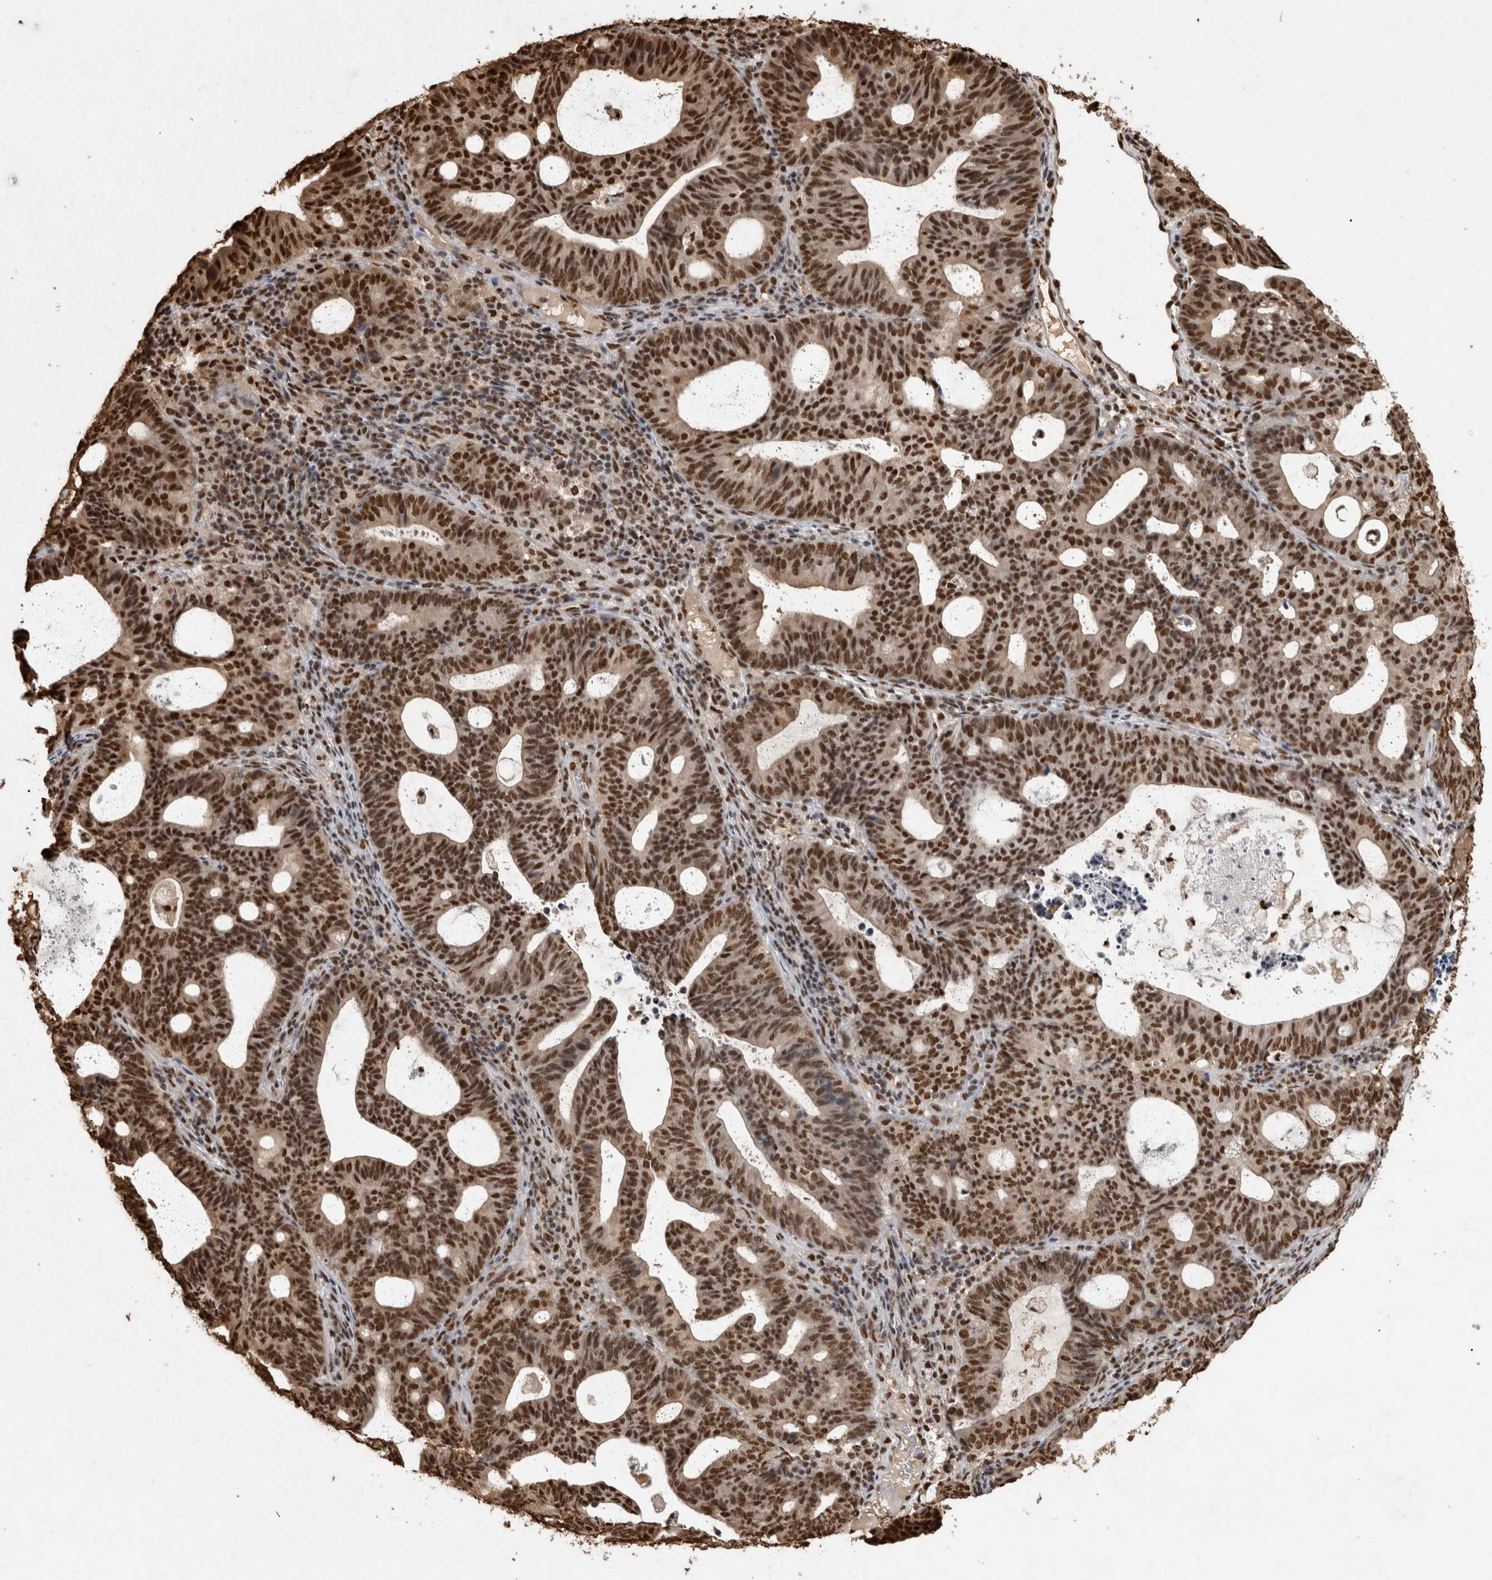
{"staining": {"intensity": "strong", "quantity": ">75%", "location": "nuclear"}, "tissue": "endometrial cancer", "cell_type": "Tumor cells", "image_type": "cancer", "snomed": [{"axis": "morphology", "description": "Adenocarcinoma, NOS"}, {"axis": "topography", "description": "Uterus"}], "caption": "IHC staining of endometrial adenocarcinoma, which displays high levels of strong nuclear positivity in about >75% of tumor cells indicating strong nuclear protein expression. The staining was performed using DAB (brown) for protein detection and nuclei were counterstained in hematoxylin (blue).", "gene": "RAD50", "patient": {"sex": "female", "age": 83}}